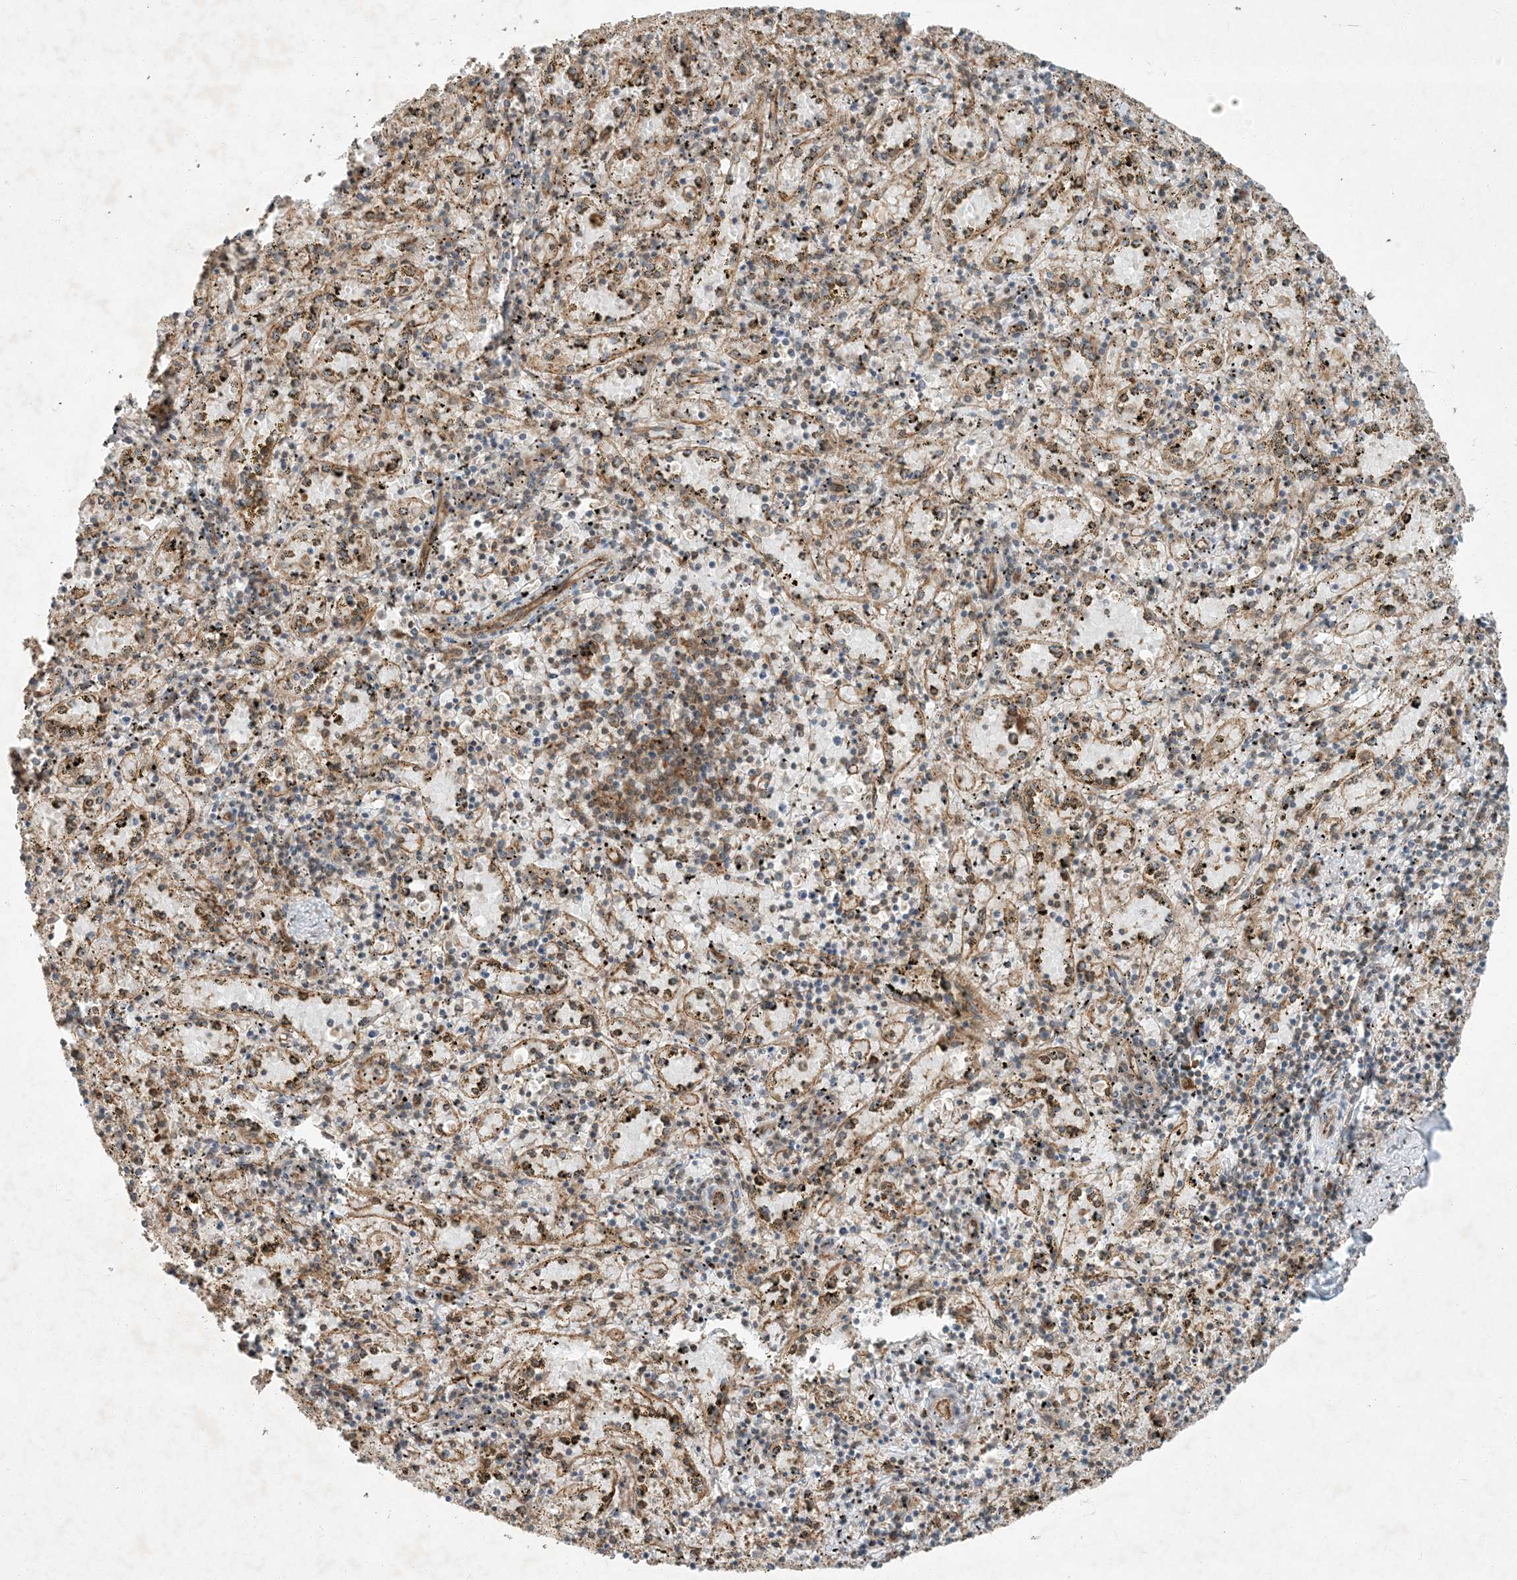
{"staining": {"intensity": "moderate", "quantity": "<25%", "location": "cytoplasmic/membranous"}, "tissue": "spleen", "cell_type": "Cells in red pulp", "image_type": "normal", "snomed": [{"axis": "morphology", "description": "Normal tissue, NOS"}, {"axis": "topography", "description": "Spleen"}], "caption": "High-magnification brightfield microscopy of benign spleen stained with DAB (brown) and counterstained with hematoxylin (blue). cells in red pulp exhibit moderate cytoplasmic/membranous staining is appreciated in approximately<25% of cells.", "gene": "COMMD8", "patient": {"sex": "male", "age": 11}}